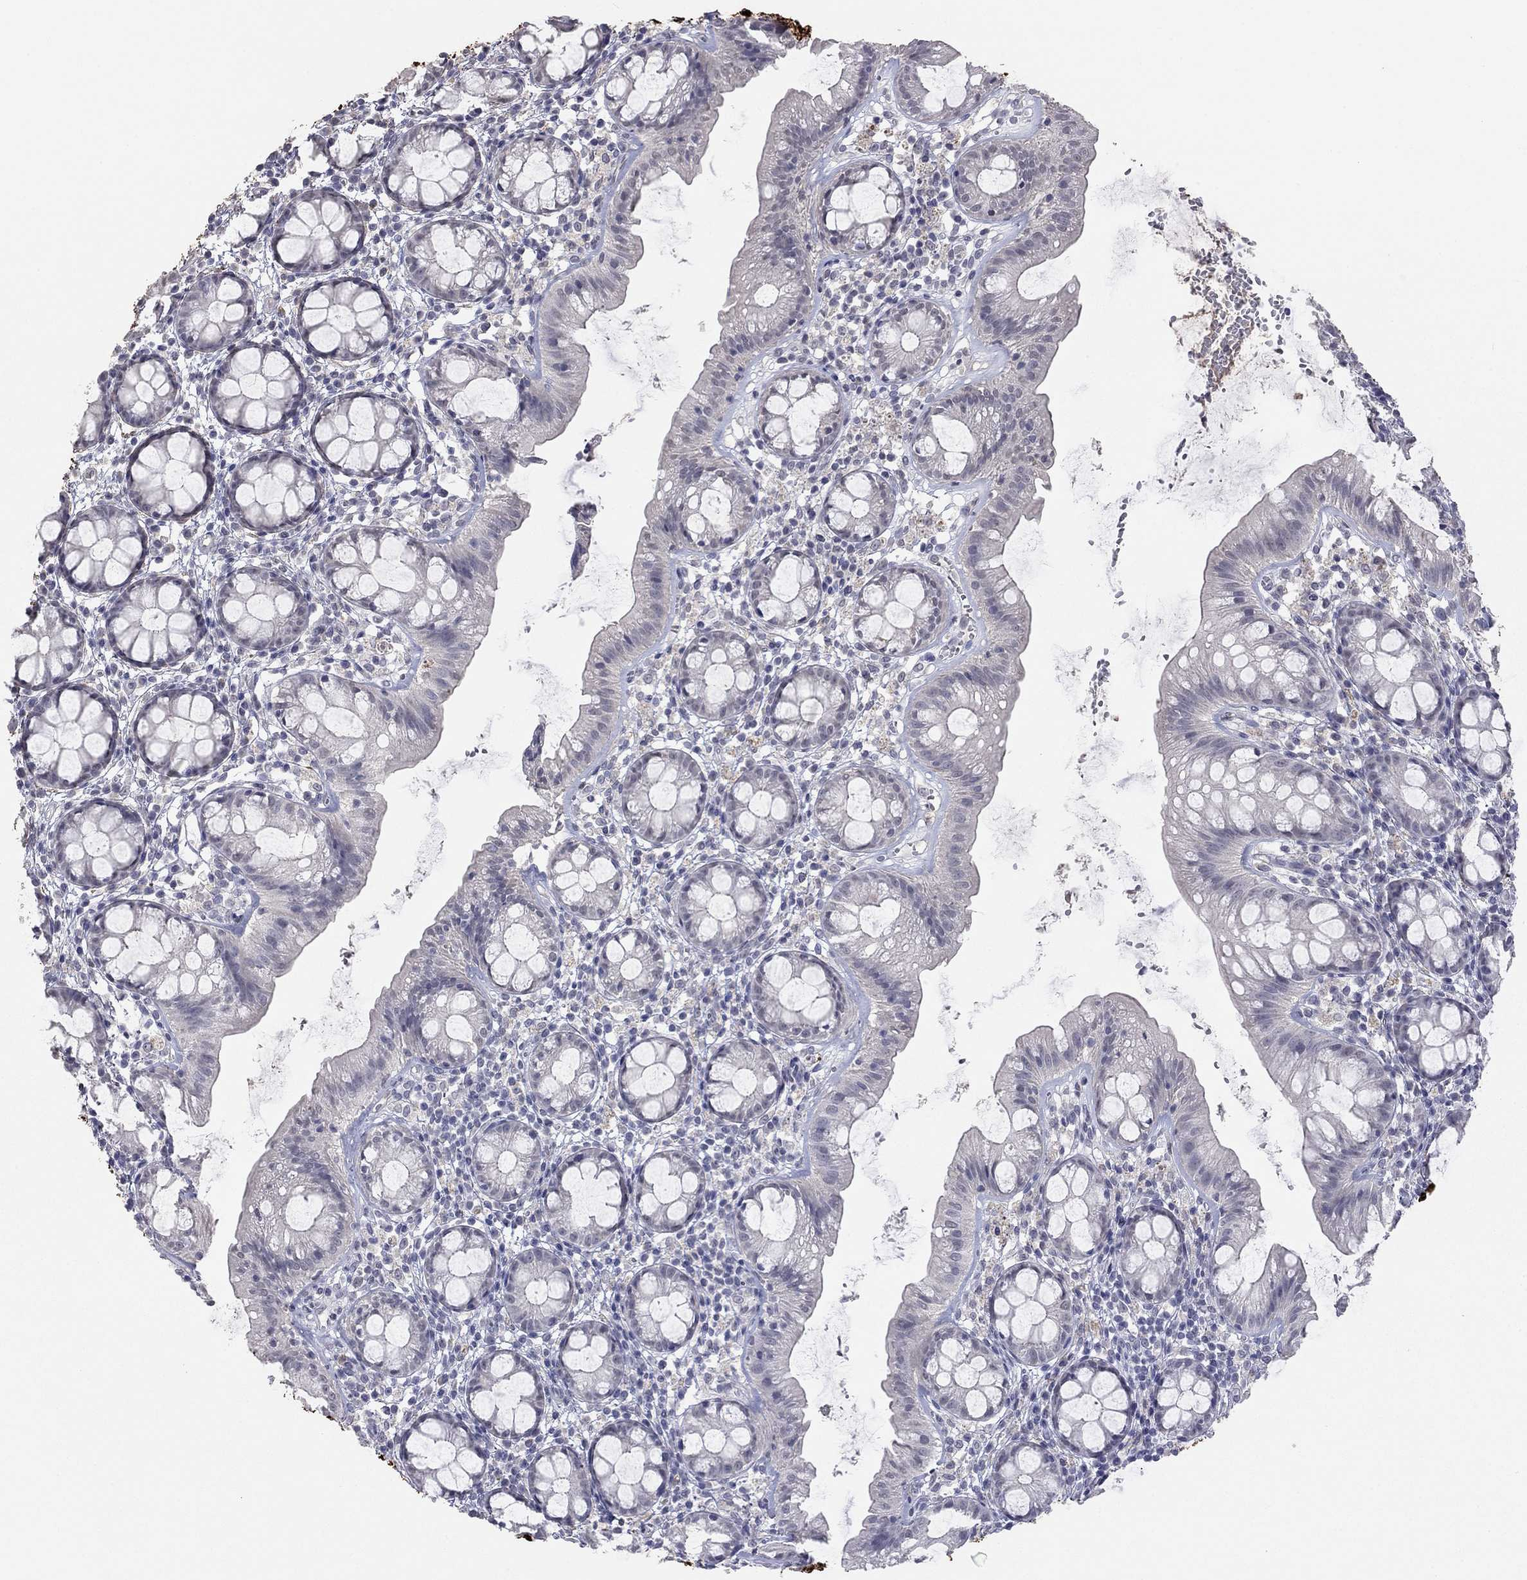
{"staining": {"intensity": "negative", "quantity": "none", "location": "none"}, "tissue": "rectum", "cell_type": "Glandular cells", "image_type": "normal", "snomed": [{"axis": "morphology", "description": "Normal tissue, NOS"}, {"axis": "topography", "description": "Rectum"}], "caption": "Protein analysis of normal rectum demonstrates no significant positivity in glandular cells. The staining is performed using DAB brown chromogen with nuclei counter-stained in using hematoxylin.", "gene": "IP6K3", "patient": {"sex": "male", "age": 57}}